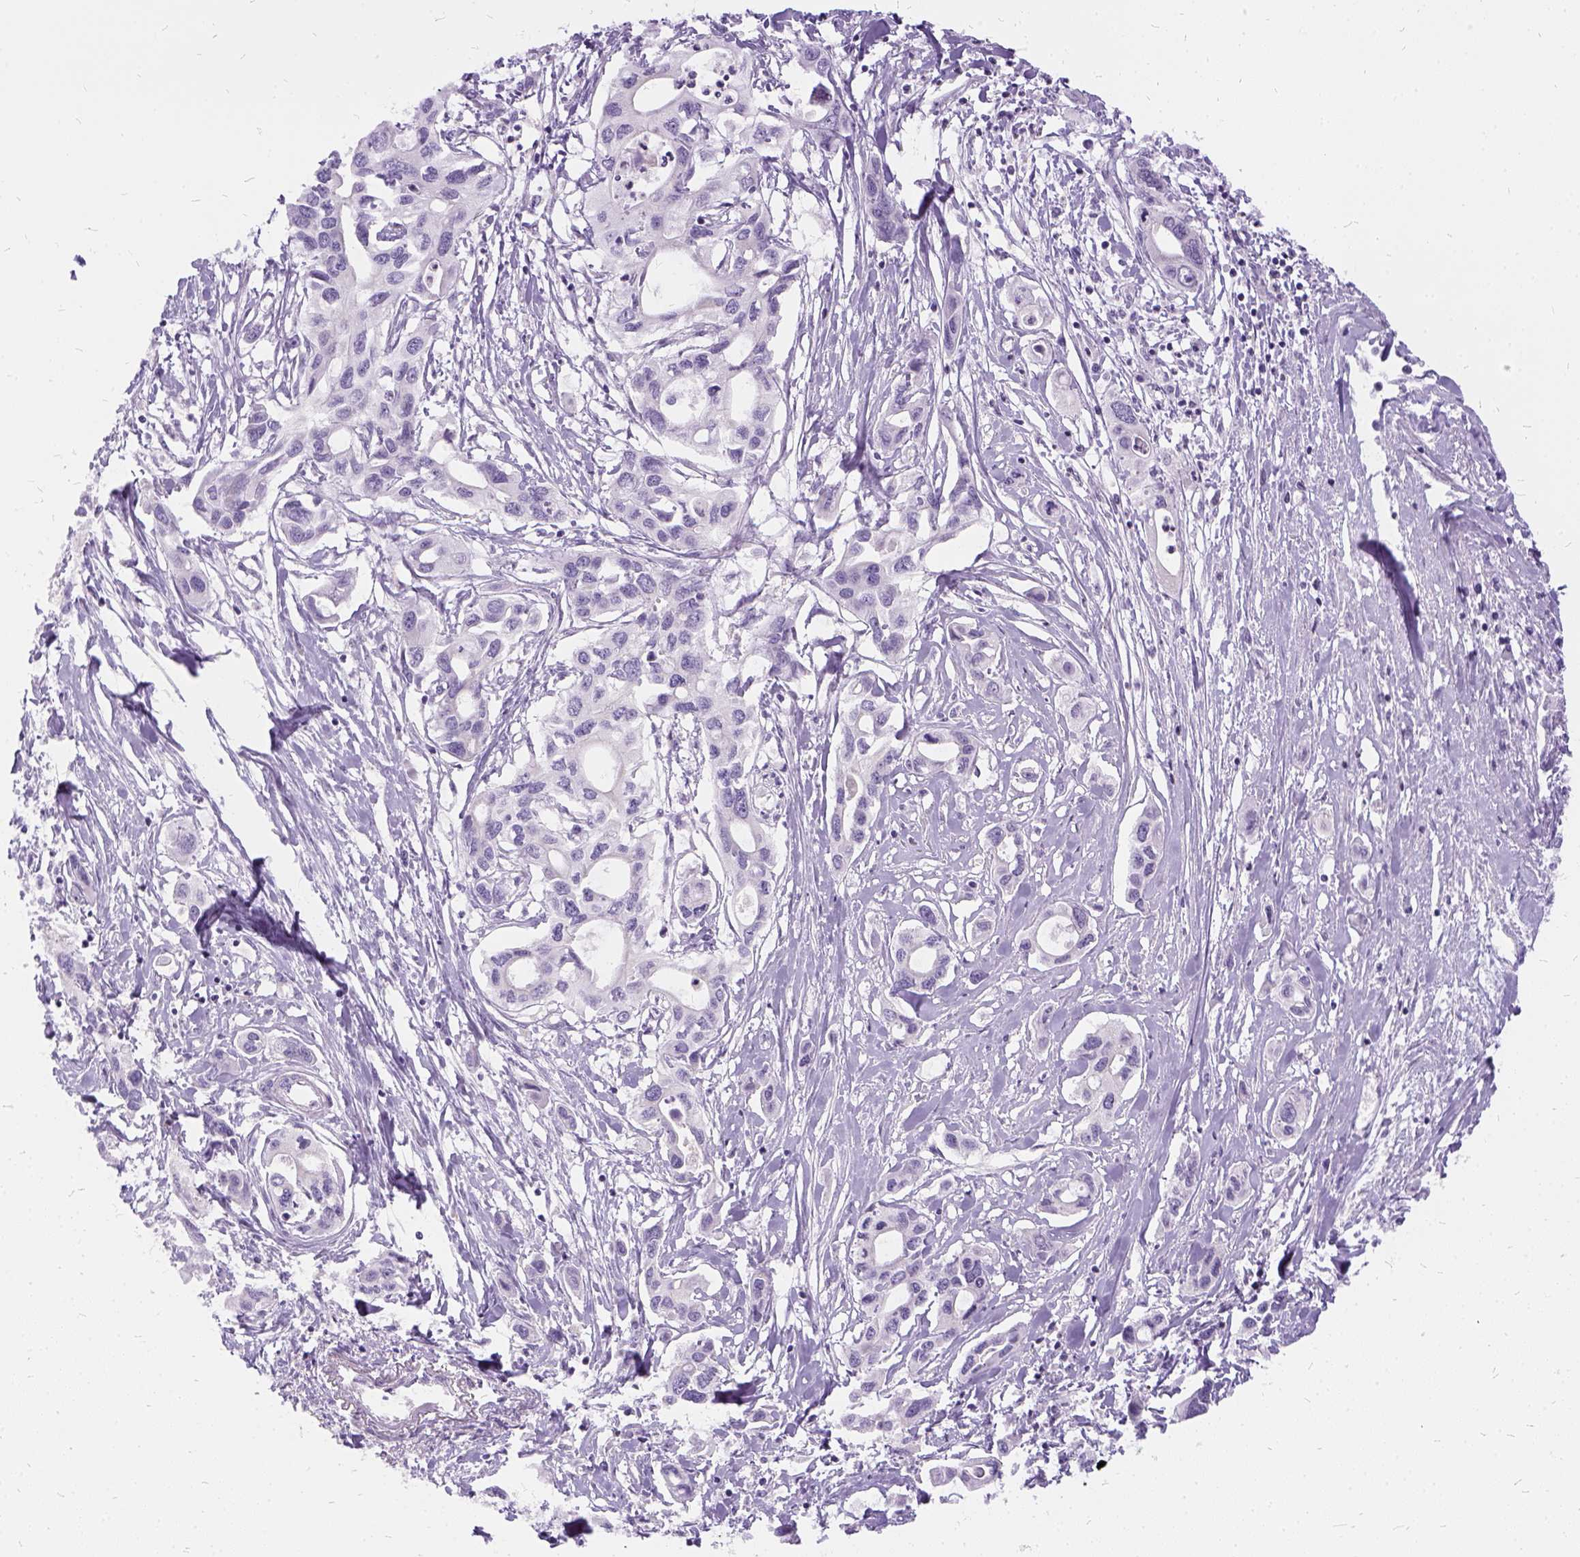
{"staining": {"intensity": "negative", "quantity": "none", "location": "none"}, "tissue": "pancreatic cancer", "cell_type": "Tumor cells", "image_type": "cancer", "snomed": [{"axis": "morphology", "description": "Adenocarcinoma, NOS"}, {"axis": "topography", "description": "Pancreas"}], "caption": "Histopathology image shows no significant protein expression in tumor cells of pancreatic adenocarcinoma. The staining was performed using DAB (3,3'-diaminobenzidine) to visualize the protein expression in brown, while the nuclei were stained in blue with hematoxylin (Magnification: 20x).", "gene": "FDX1", "patient": {"sex": "male", "age": 60}}